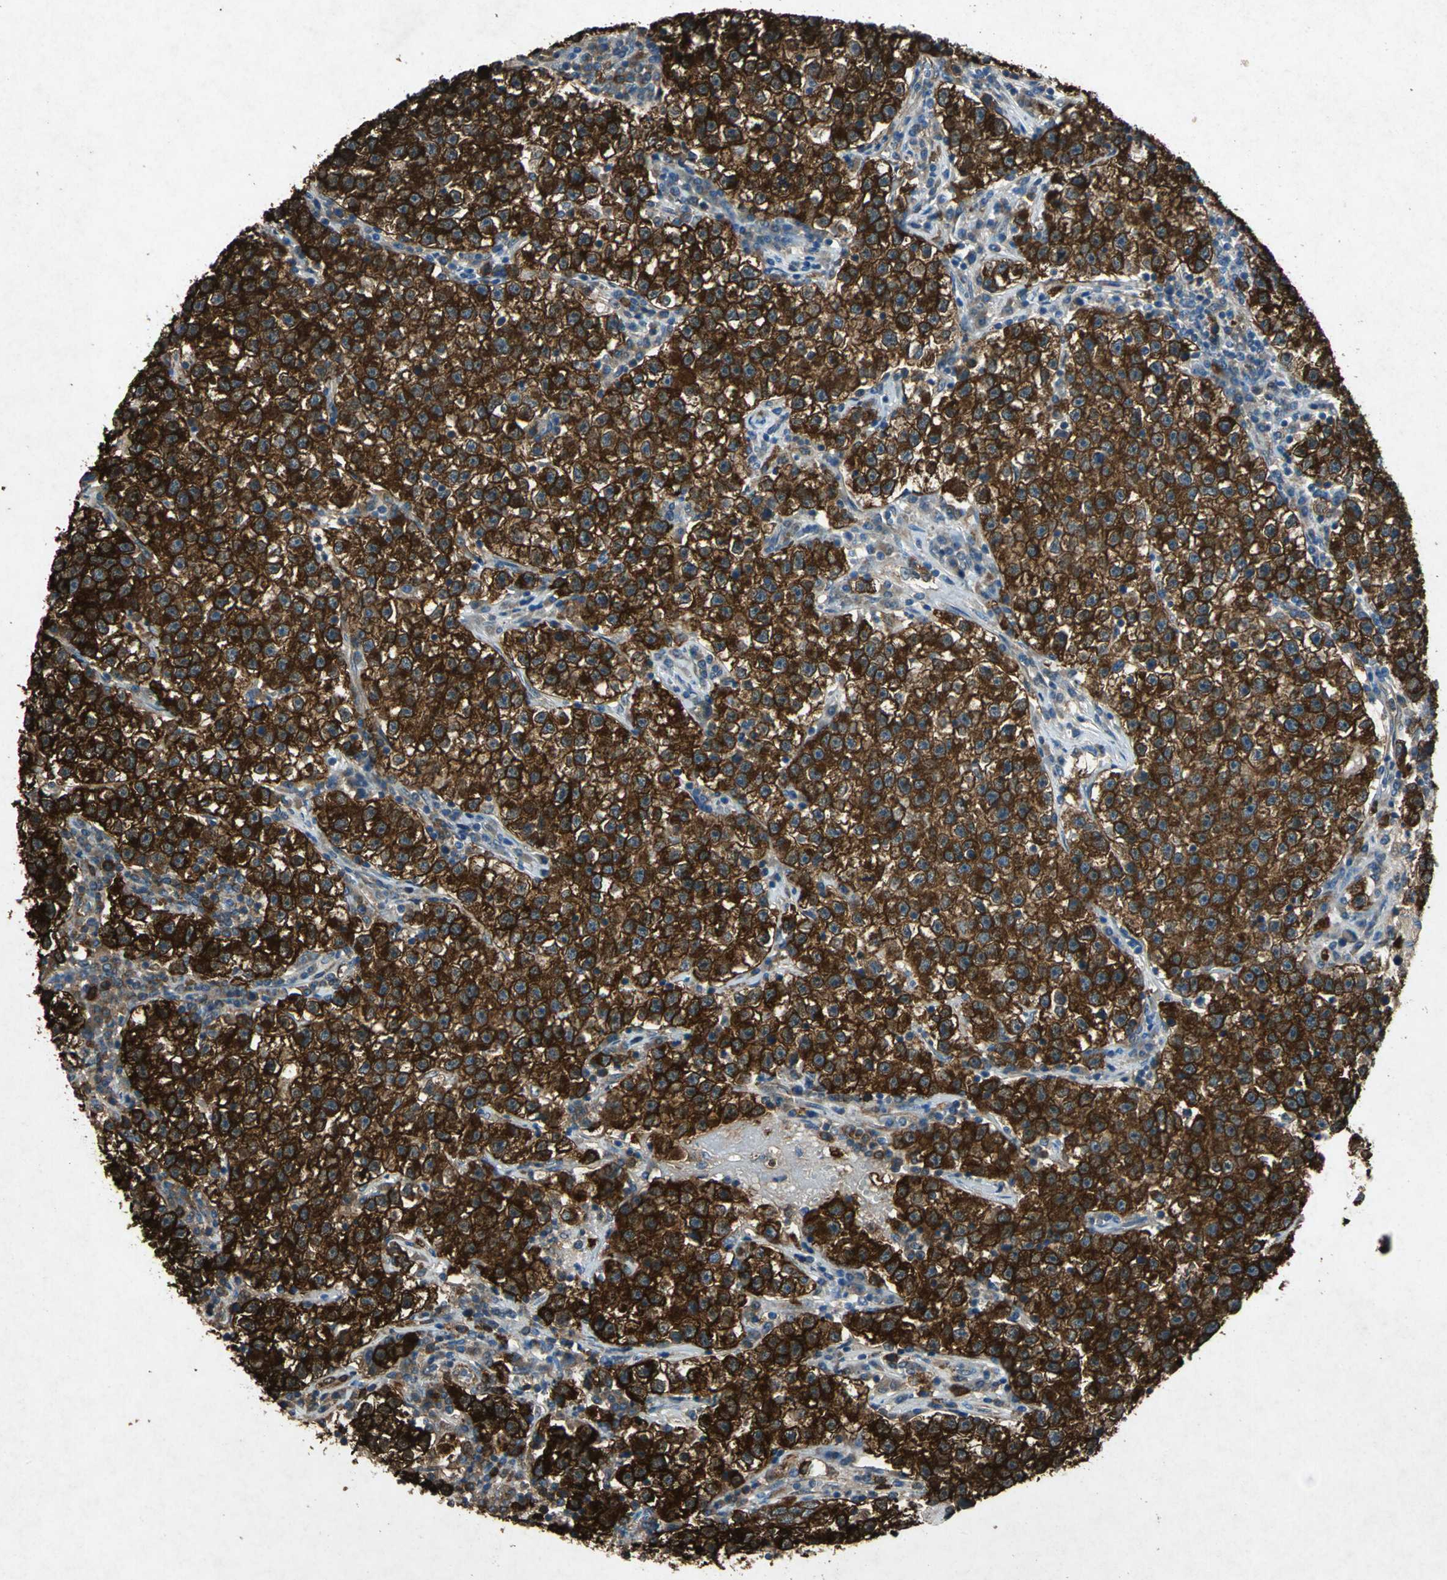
{"staining": {"intensity": "strong", "quantity": ">75%", "location": "cytoplasmic/membranous"}, "tissue": "testis cancer", "cell_type": "Tumor cells", "image_type": "cancer", "snomed": [{"axis": "morphology", "description": "Seminoma, NOS"}, {"axis": "topography", "description": "Testis"}], "caption": "Immunohistochemical staining of testis cancer shows strong cytoplasmic/membranous protein staining in about >75% of tumor cells.", "gene": "HSP90AB1", "patient": {"sex": "male", "age": 22}}